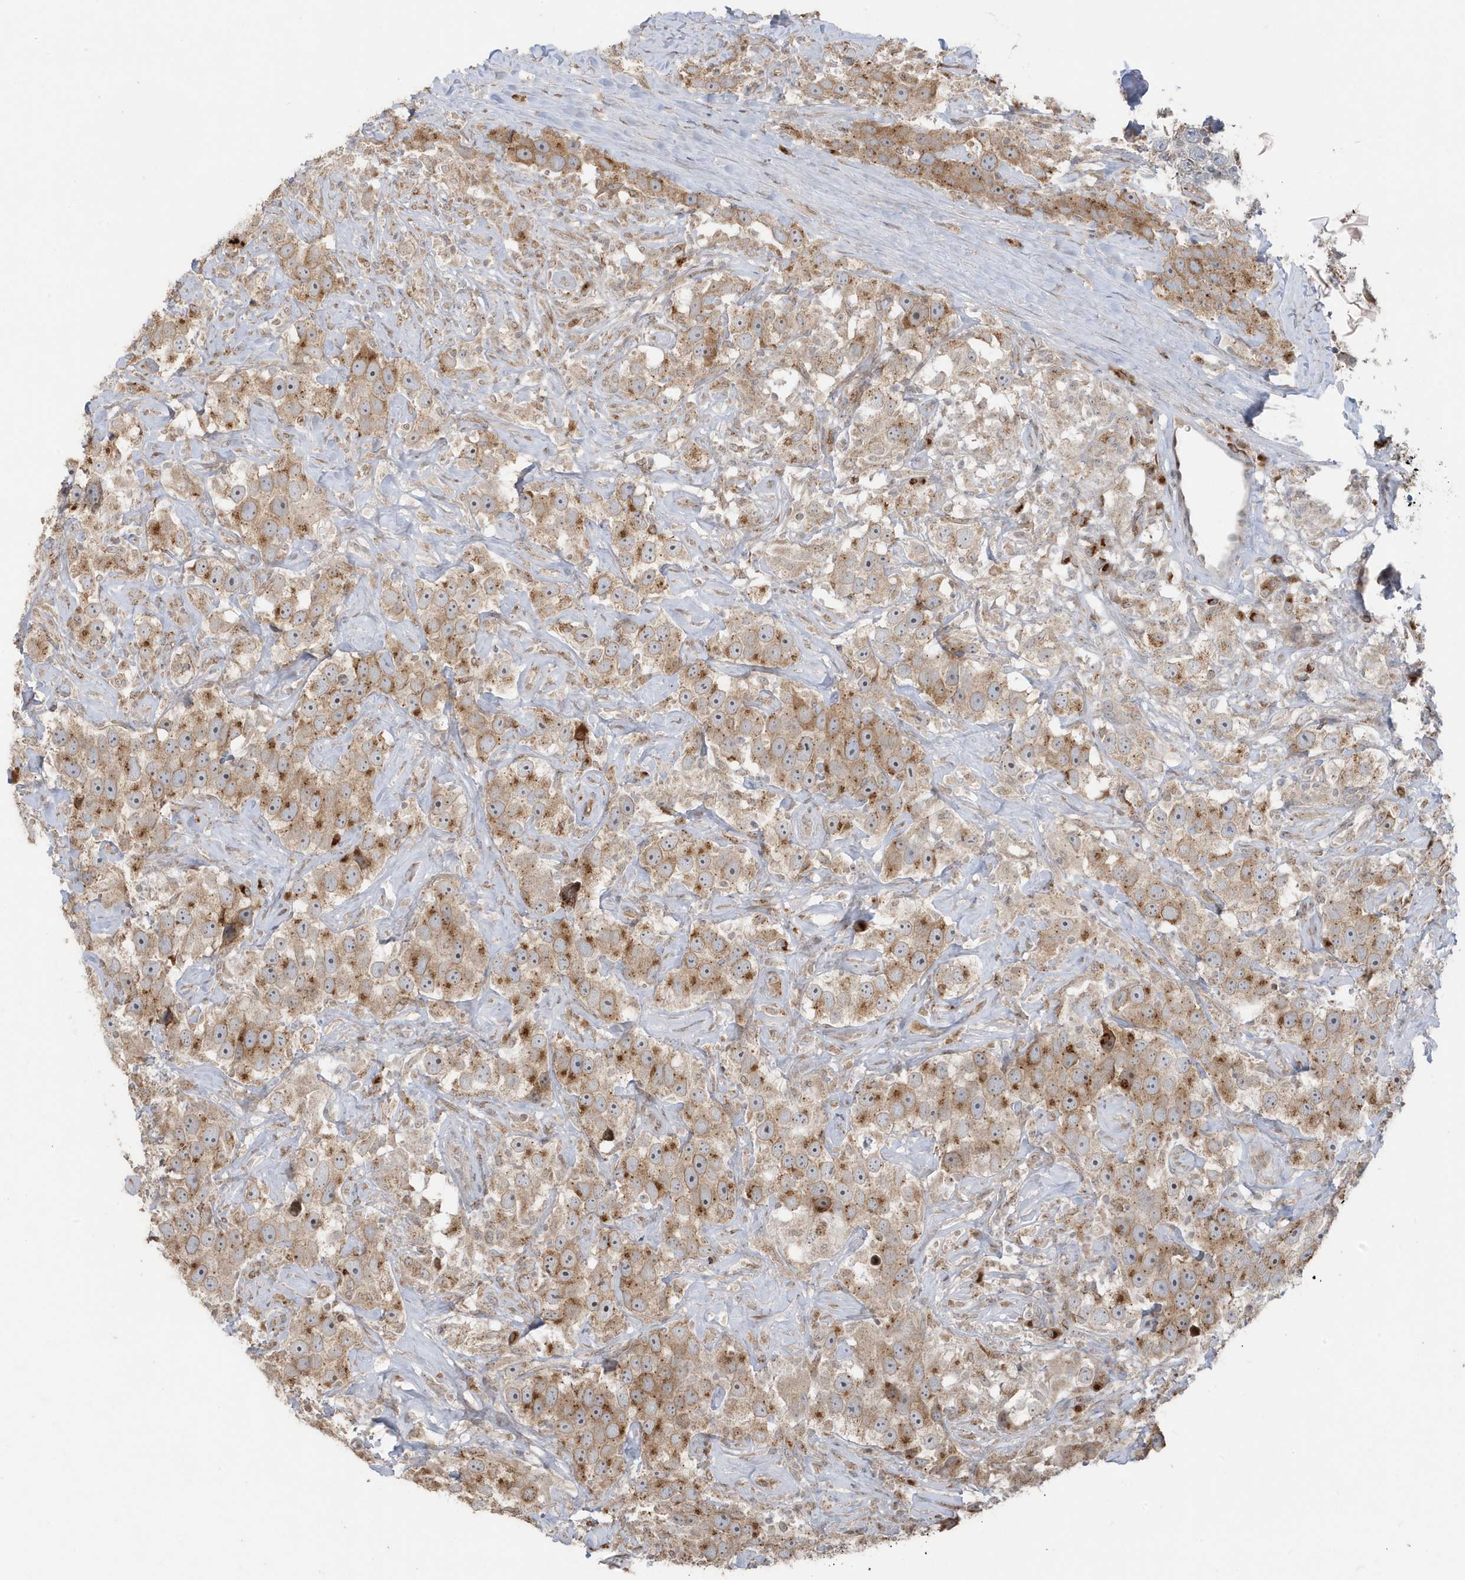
{"staining": {"intensity": "moderate", "quantity": ">75%", "location": "cytoplasmic/membranous"}, "tissue": "testis cancer", "cell_type": "Tumor cells", "image_type": "cancer", "snomed": [{"axis": "morphology", "description": "Seminoma, NOS"}, {"axis": "topography", "description": "Testis"}], "caption": "Immunohistochemistry (IHC) histopathology image of testis seminoma stained for a protein (brown), which exhibits medium levels of moderate cytoplasmic/membranous positivity in about >75% of tumor cells.", "gene": "RER1", "patient": {"sex": "male", "age": 49}}